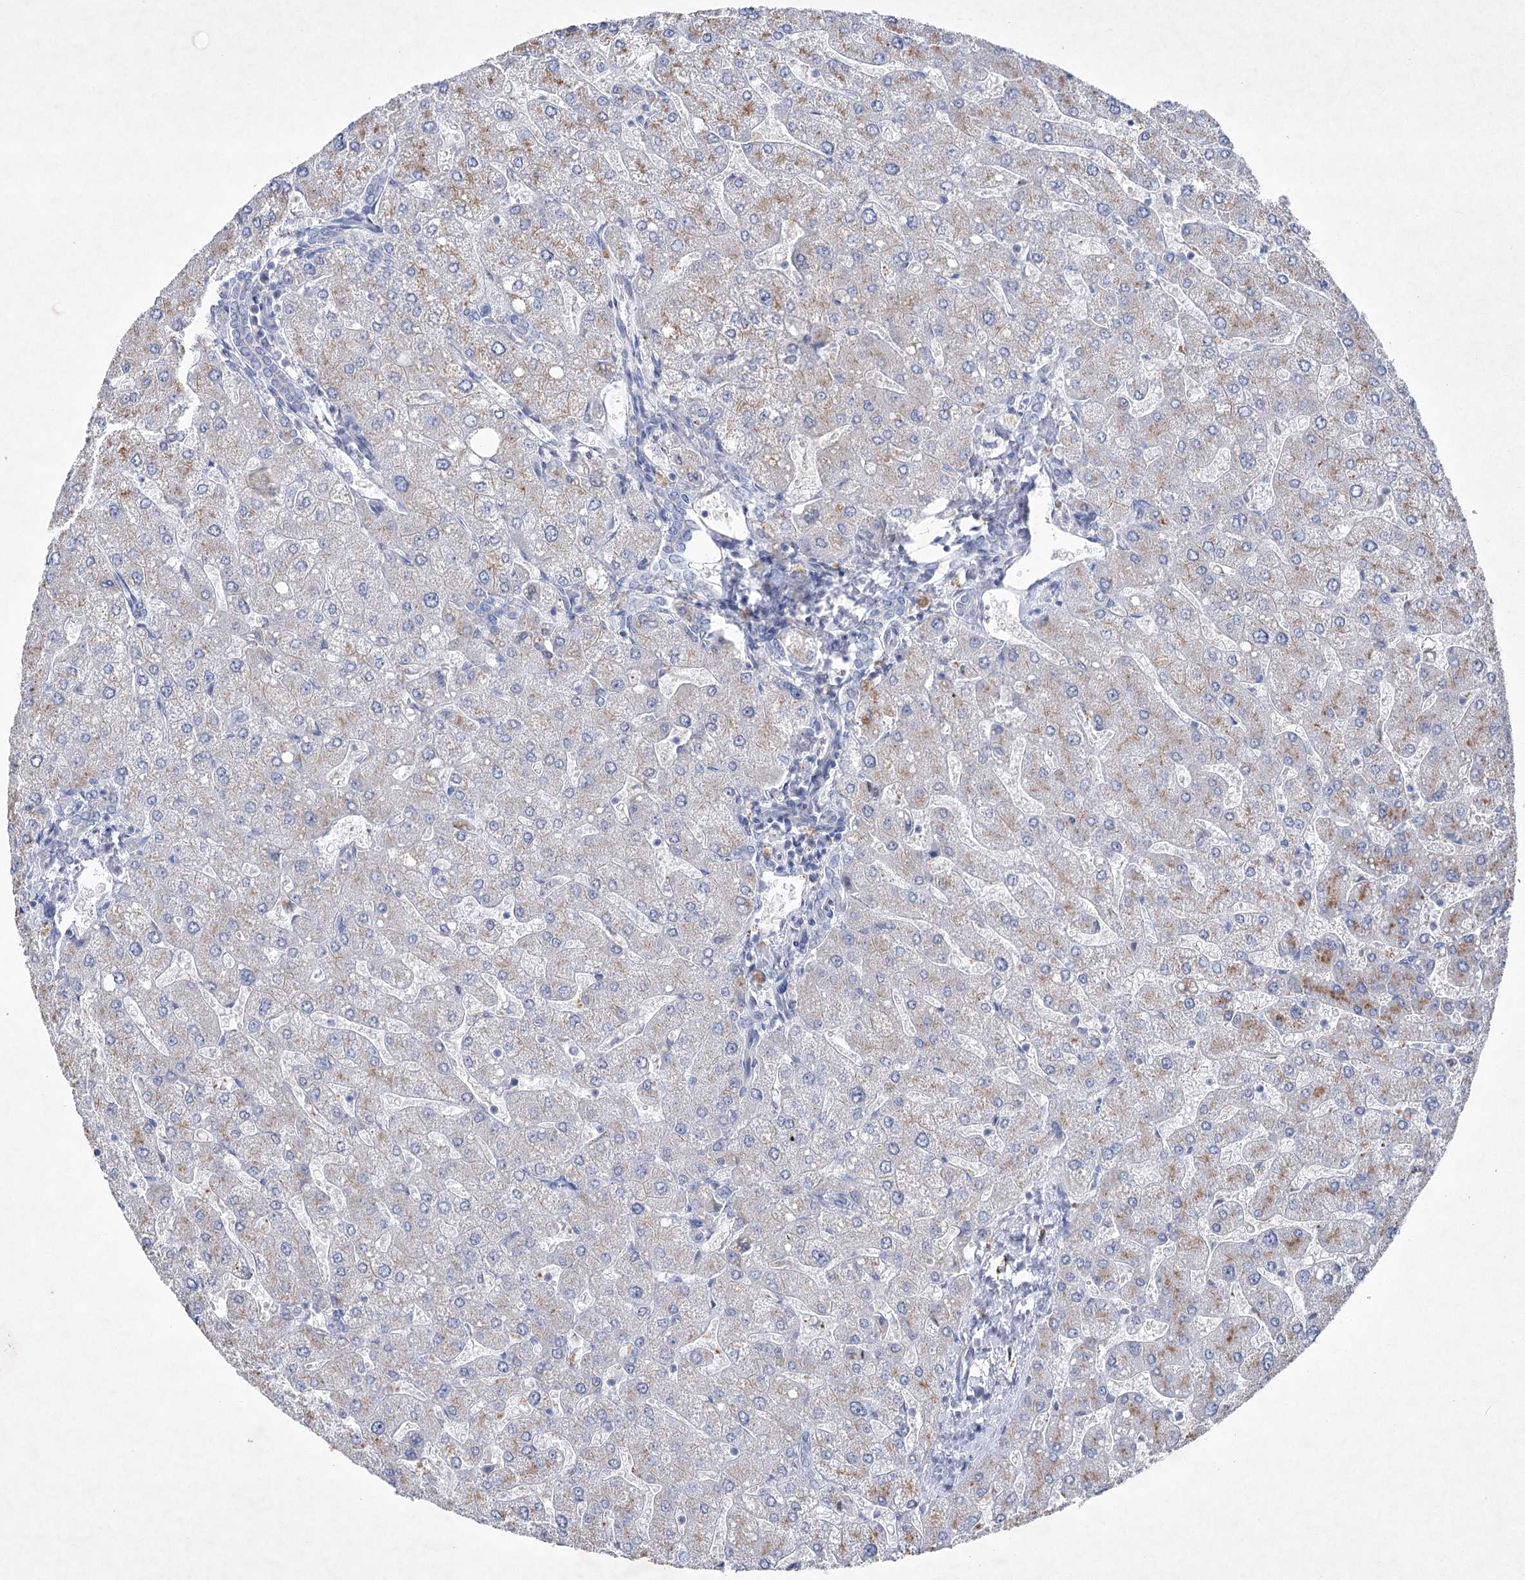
{"staining": {"intensity": "negative", "quantity": "none", "location": "none"}, "tissue": "liver", "cell_type": "Cholangiocytes", "image_type": "normal", "snomed": [{"axis": "morphology", "description": "Normal tissue, NOS"}, {"axis": "topography", "description": "Liver"}], "caption": "High power microscopy histopathology image of an immunohistochemistry (IHC) histopathology image of benign liver, revealing no significant expression in cholangiocytes.", "gene": "ENSG00000275740", "patient": {"sex": "male", "age": 55}}